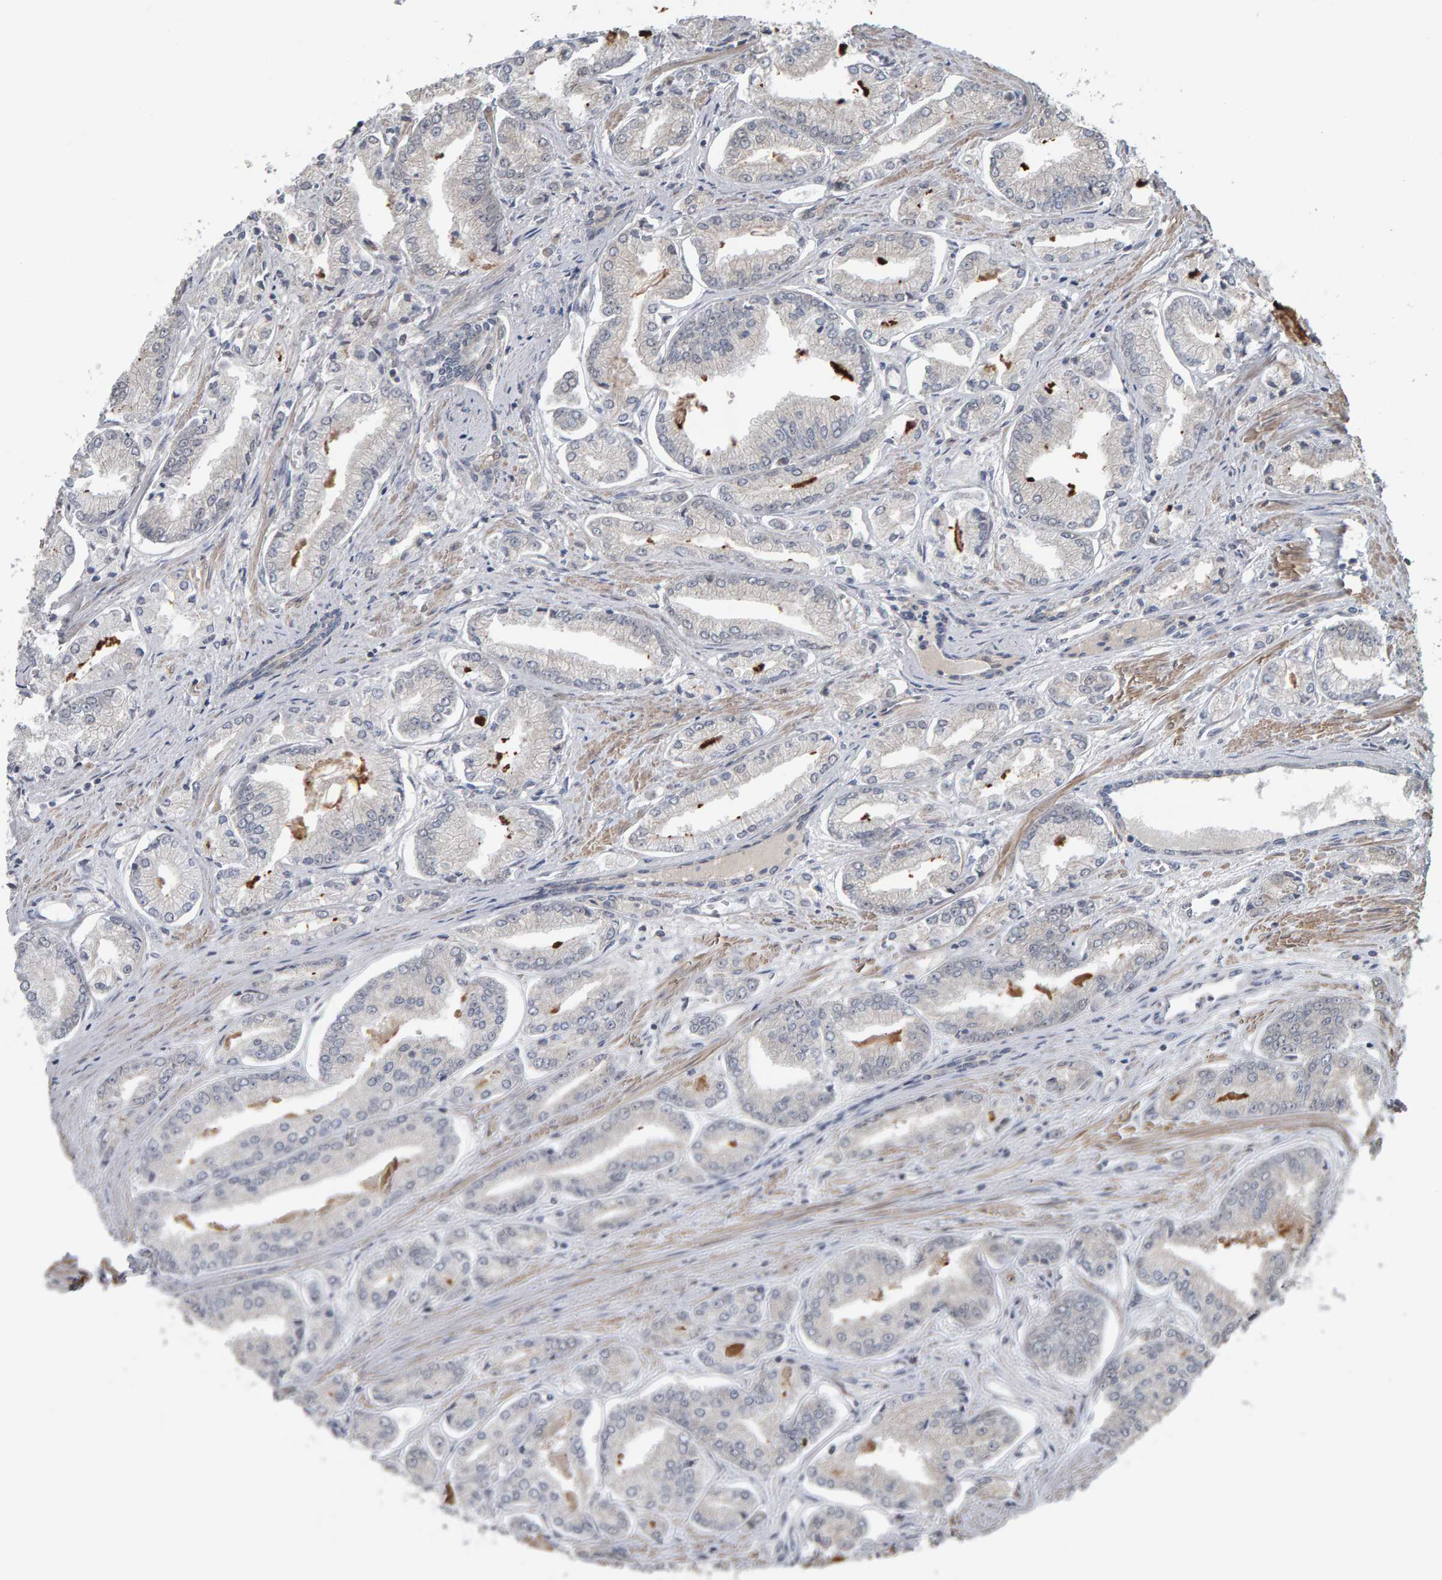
{"staining": {"intensity": "negative", "quantity": "none", "location": "none"}, "tissue": "prostate cancer", "cell_type": "Tumor cells", "image_type": "cancer", "snomed": [{"axis": "morphology", "description": "Adenocarcinoma, Low grade"}, {"axis": "topography", "description": "Prostate"}], "caption": "There is no significant staining in tumor cells of prostate cancer. (DAB (3,3'-diaminobenzidine) IHC visualized using brightfield microscopy, high magnification).", "gene": "COASY", "patient": {"sex": "male", "age": 52}}